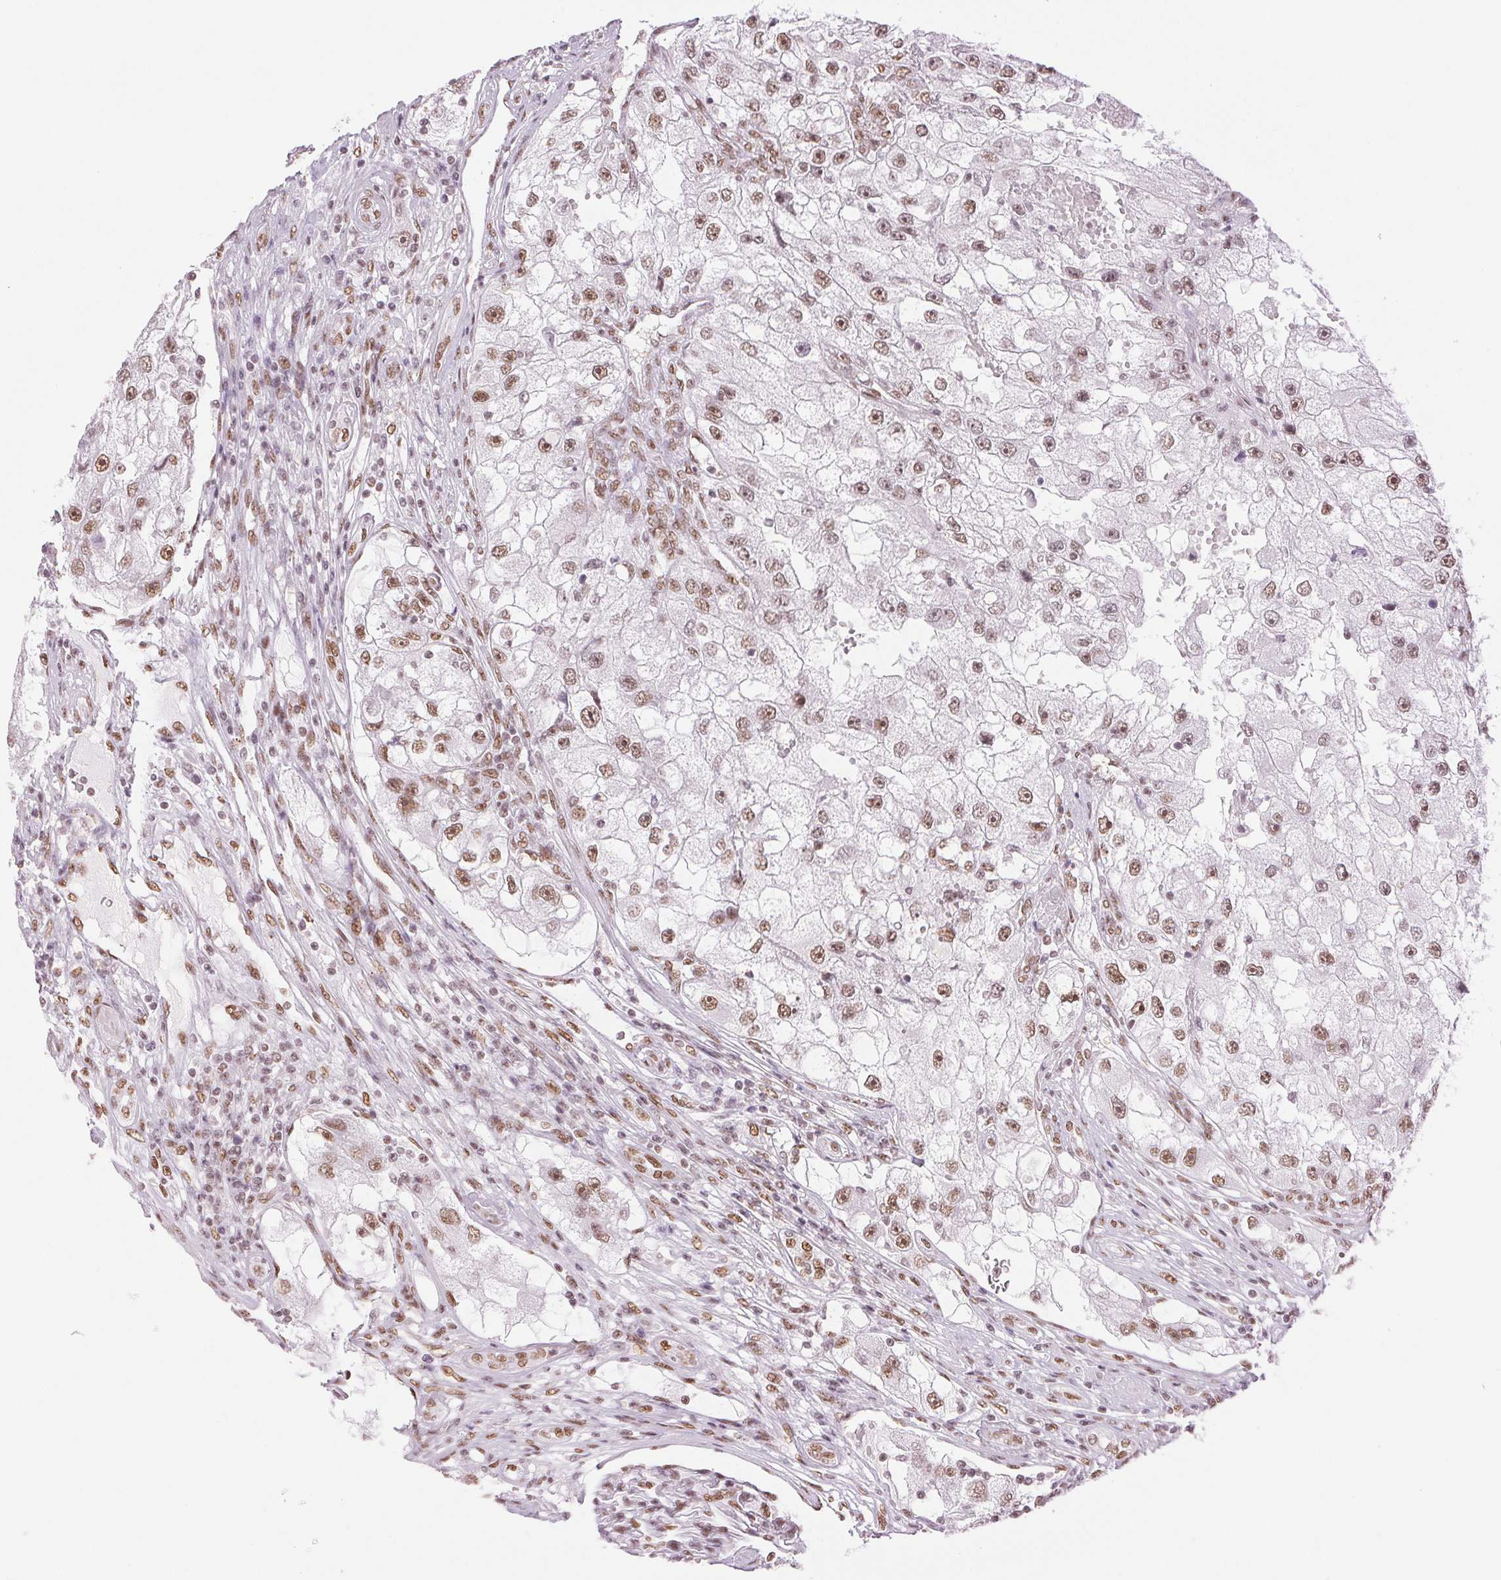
{"staining": {"intensity": "moderate", "quantity": ">75%", "location": "nuclear"}, "tissue": "renal cancer", "cell_type": "Tumor cells", "image_type": "cancer", "snomed": [{"axis": "morphology", "description": "Adenocarcinoma, NOS"}, {"axis": "topography", "description": "Kidney"}], "caption": "Immunohistochemistry (IHC) of human renal cancer (adenocarcinoma) shows medium levels of moderate nuclear expression in about >75% of tumor cells.", "gene": "ZFR2", "patient": {"sex": "male", "age": 63}}